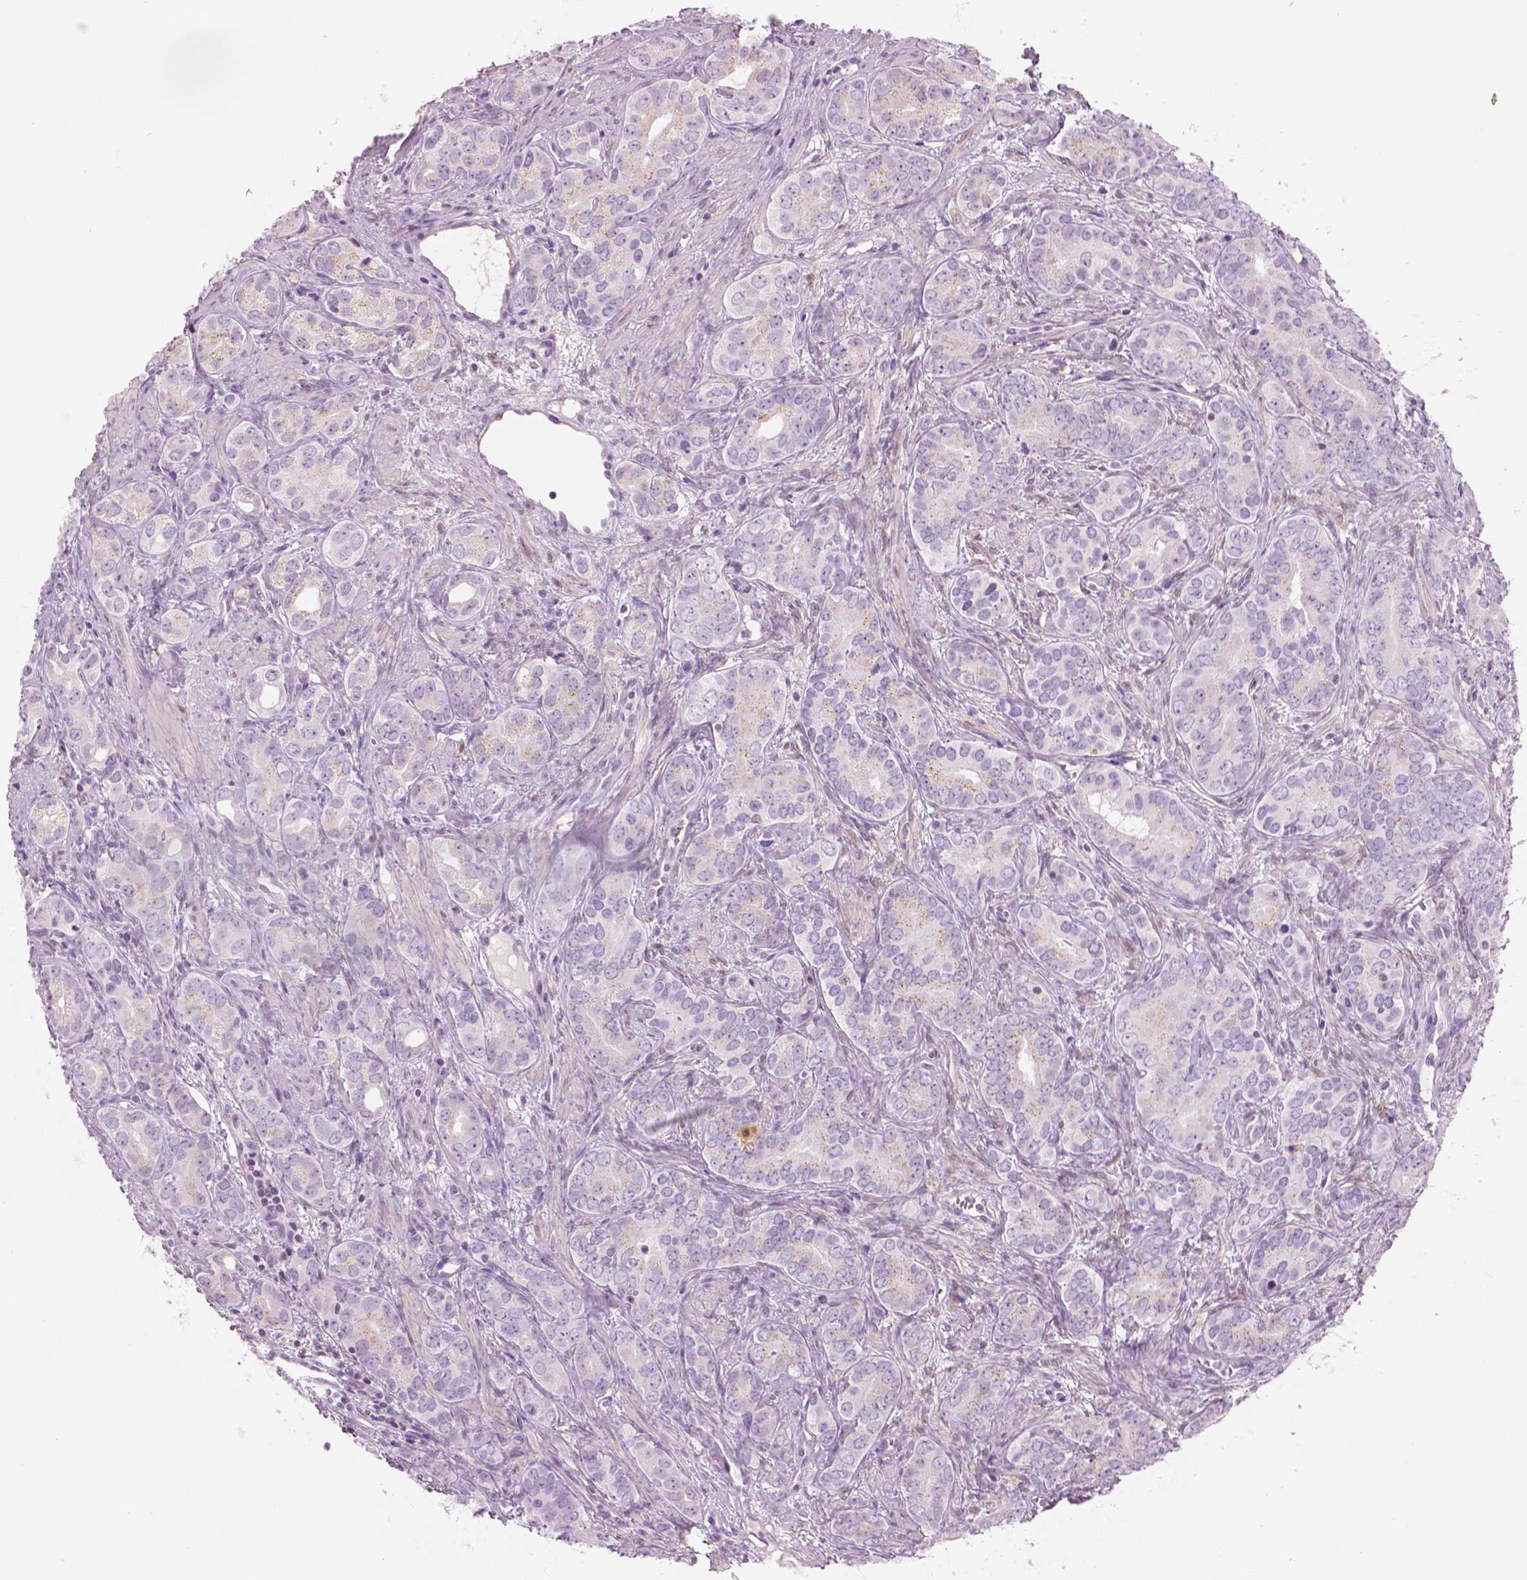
{"staining": {"intensity": "negative", "quantity": "none", "location": "none"}, "tissue": "prostate cancer", "cell_type": "Tumor cells", "image_type": "cancer", "snomed": [{"axis": "morphology", "description": "Adenocarcinoma, High grade"}, {"axis": "topography", "description": "Prostate"}], "caption": "IHC of prostate cancer shows no staining in tumor cells.", "gene": "GALM", "patient": {"sex": "male", "age": 84}}